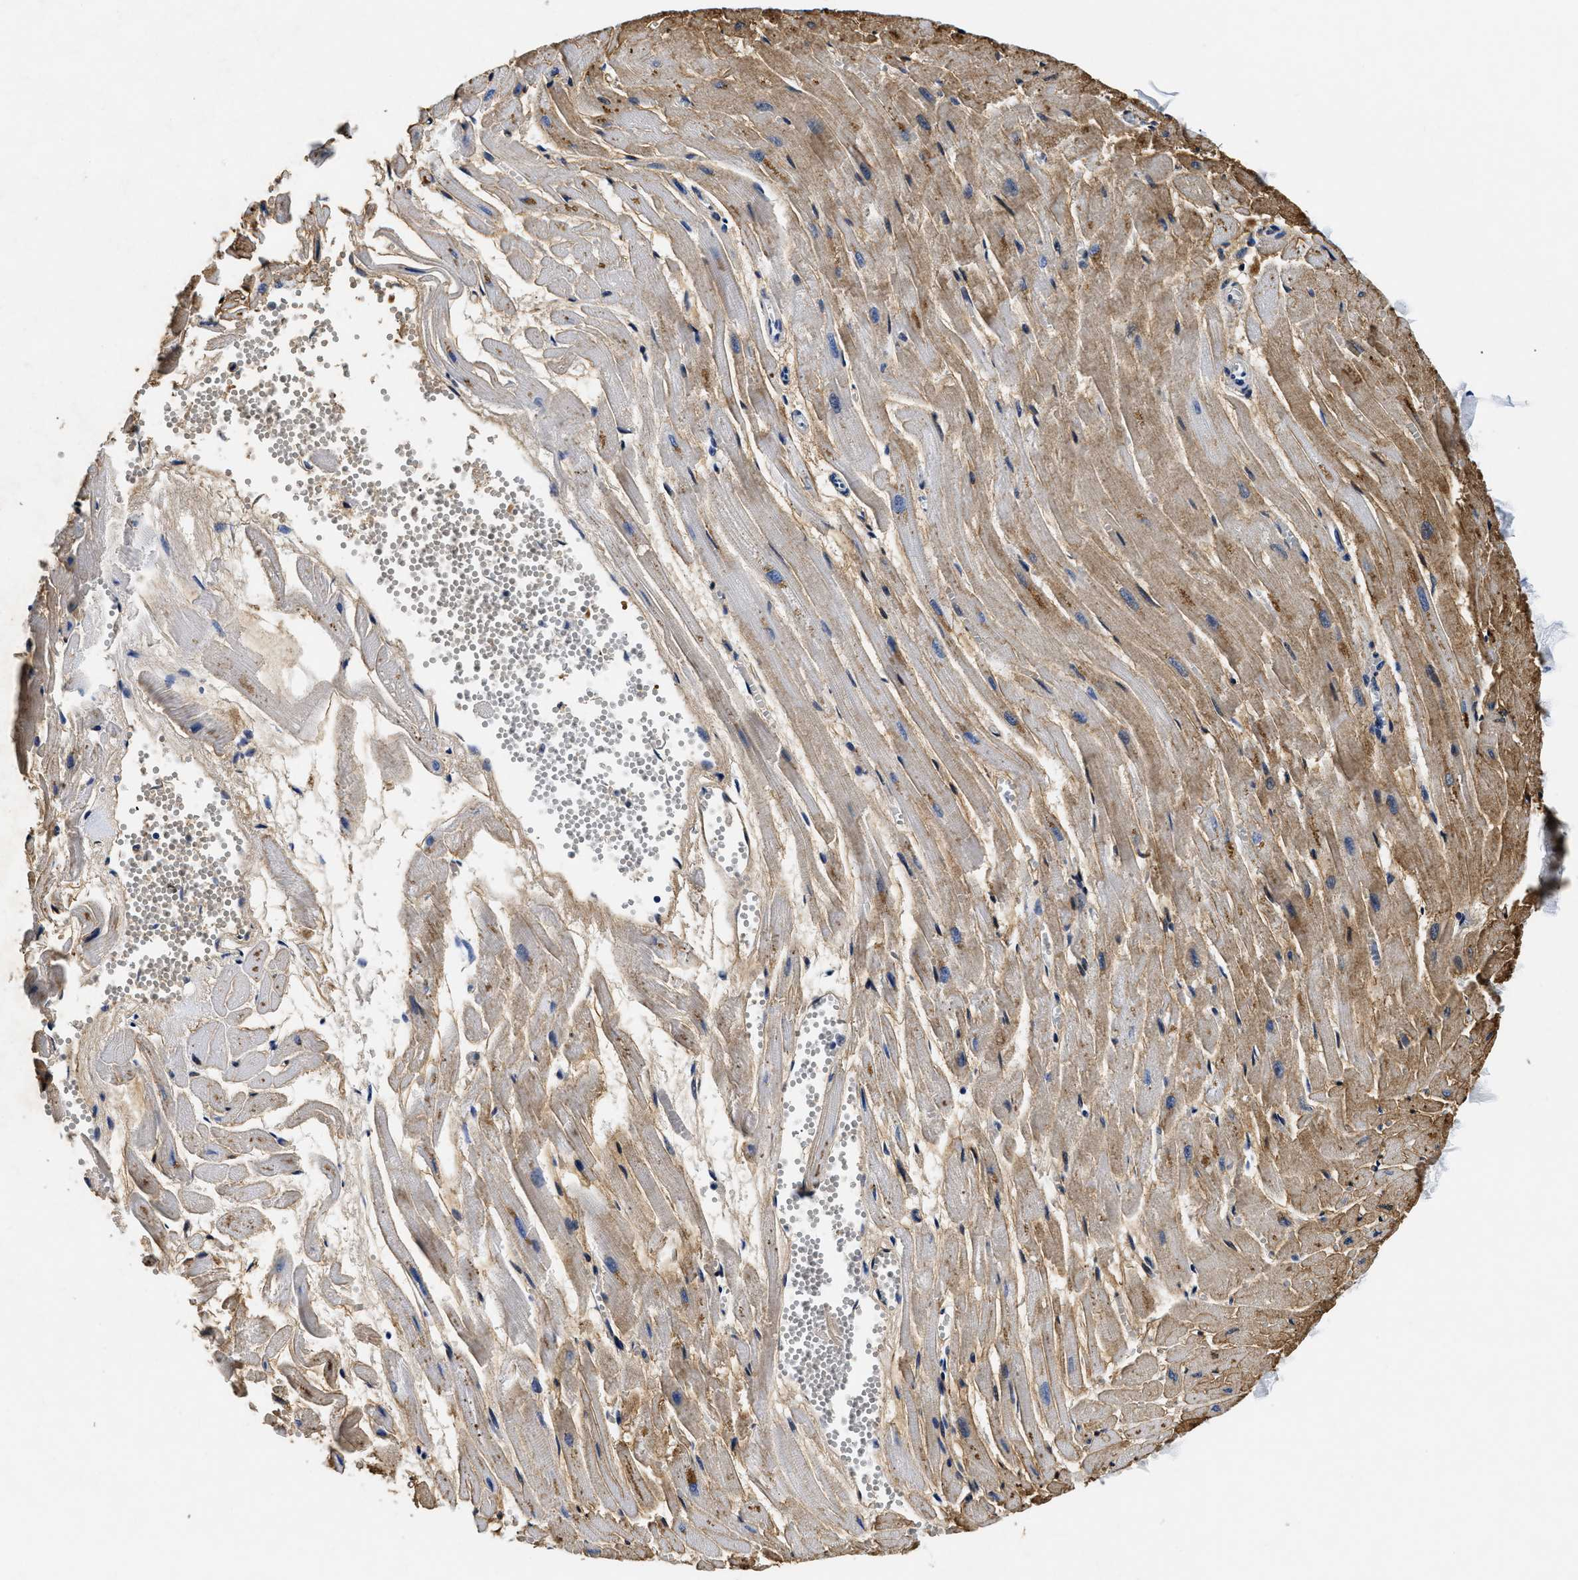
{"staining": {"intensity": "moderate", "quantity": "<25%", "location": "cytoplasmic/membranous"}, "tissue": "heart muscle", "cell_type": "Cardiomyocytes", "image_type": "normal", "snomed": [{"axis": "morphology", "description": "Normal tissue, NOS"}, {"axis": "topography", "description": "Heart"}], "caption": "Moderate cytoplasmic/membranous expression is seen in about <25% of cardiomyocytes in normal heart muscle.", "gene": "LAMA3", "patient": {"sex": "female", "age": 19}}